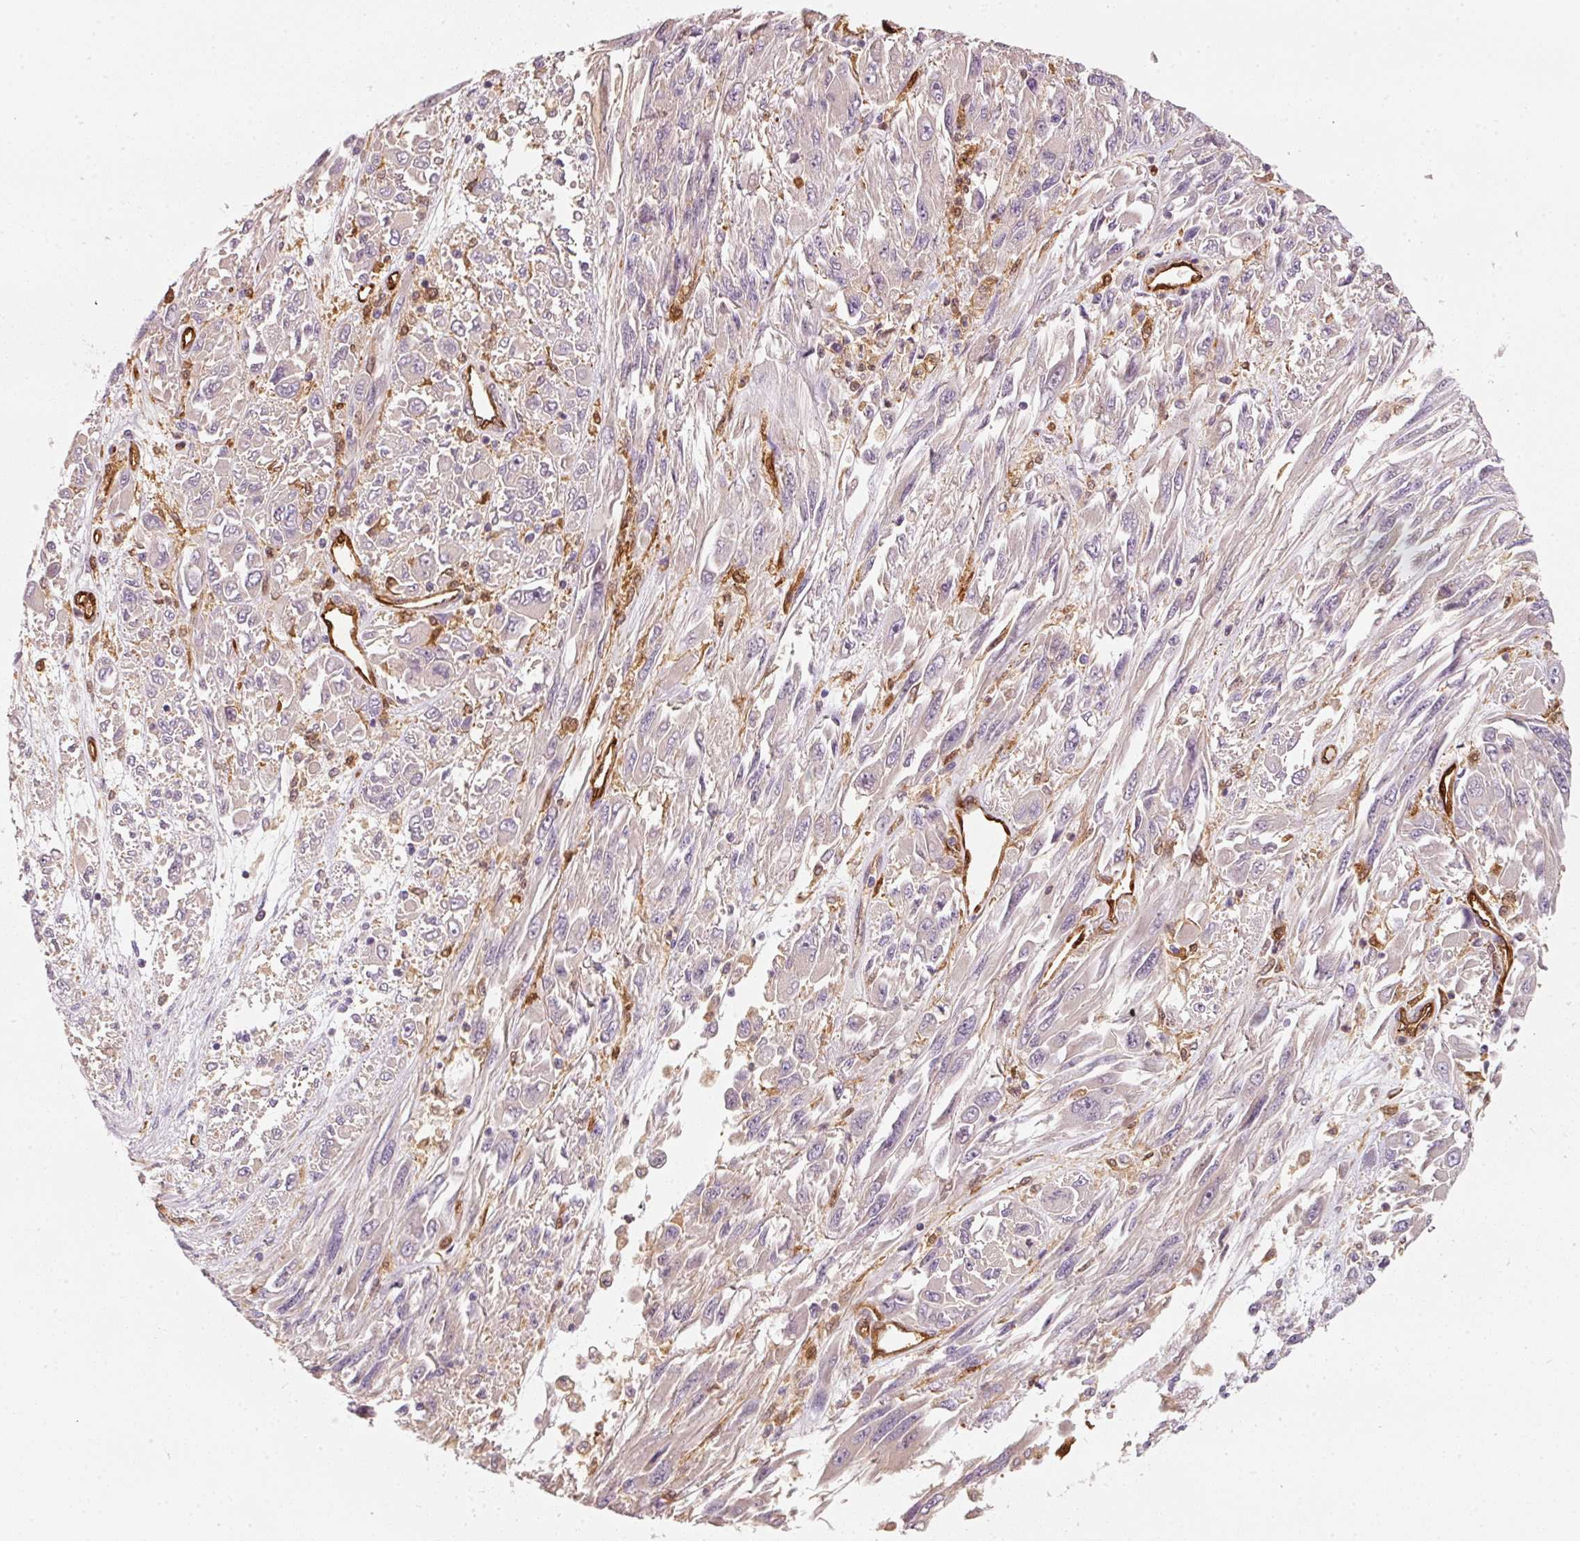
{"staining": {"intensity": "negative", "quantity": "none", "location": "none"}, "tissue": "melanoma", "cell_type": "Tumor cells", "image_type": "cancer", "snomed": [{"axis": "morphology", "description": "Malignant melanoma, NOS"}, {"axis": "topography", "description": "Skin"}], "caption": "DAB (3,3'-diaminobenzidine) immunohistochemical staining of malignant melanoma shows no significant positivity in tumor cells. The staining is performed using DAB brown chromogen with nuclei counter-stained in using hematoxylin.", "gene": "IQGAP2", "patient": {"sex": "female", "age": 91}}